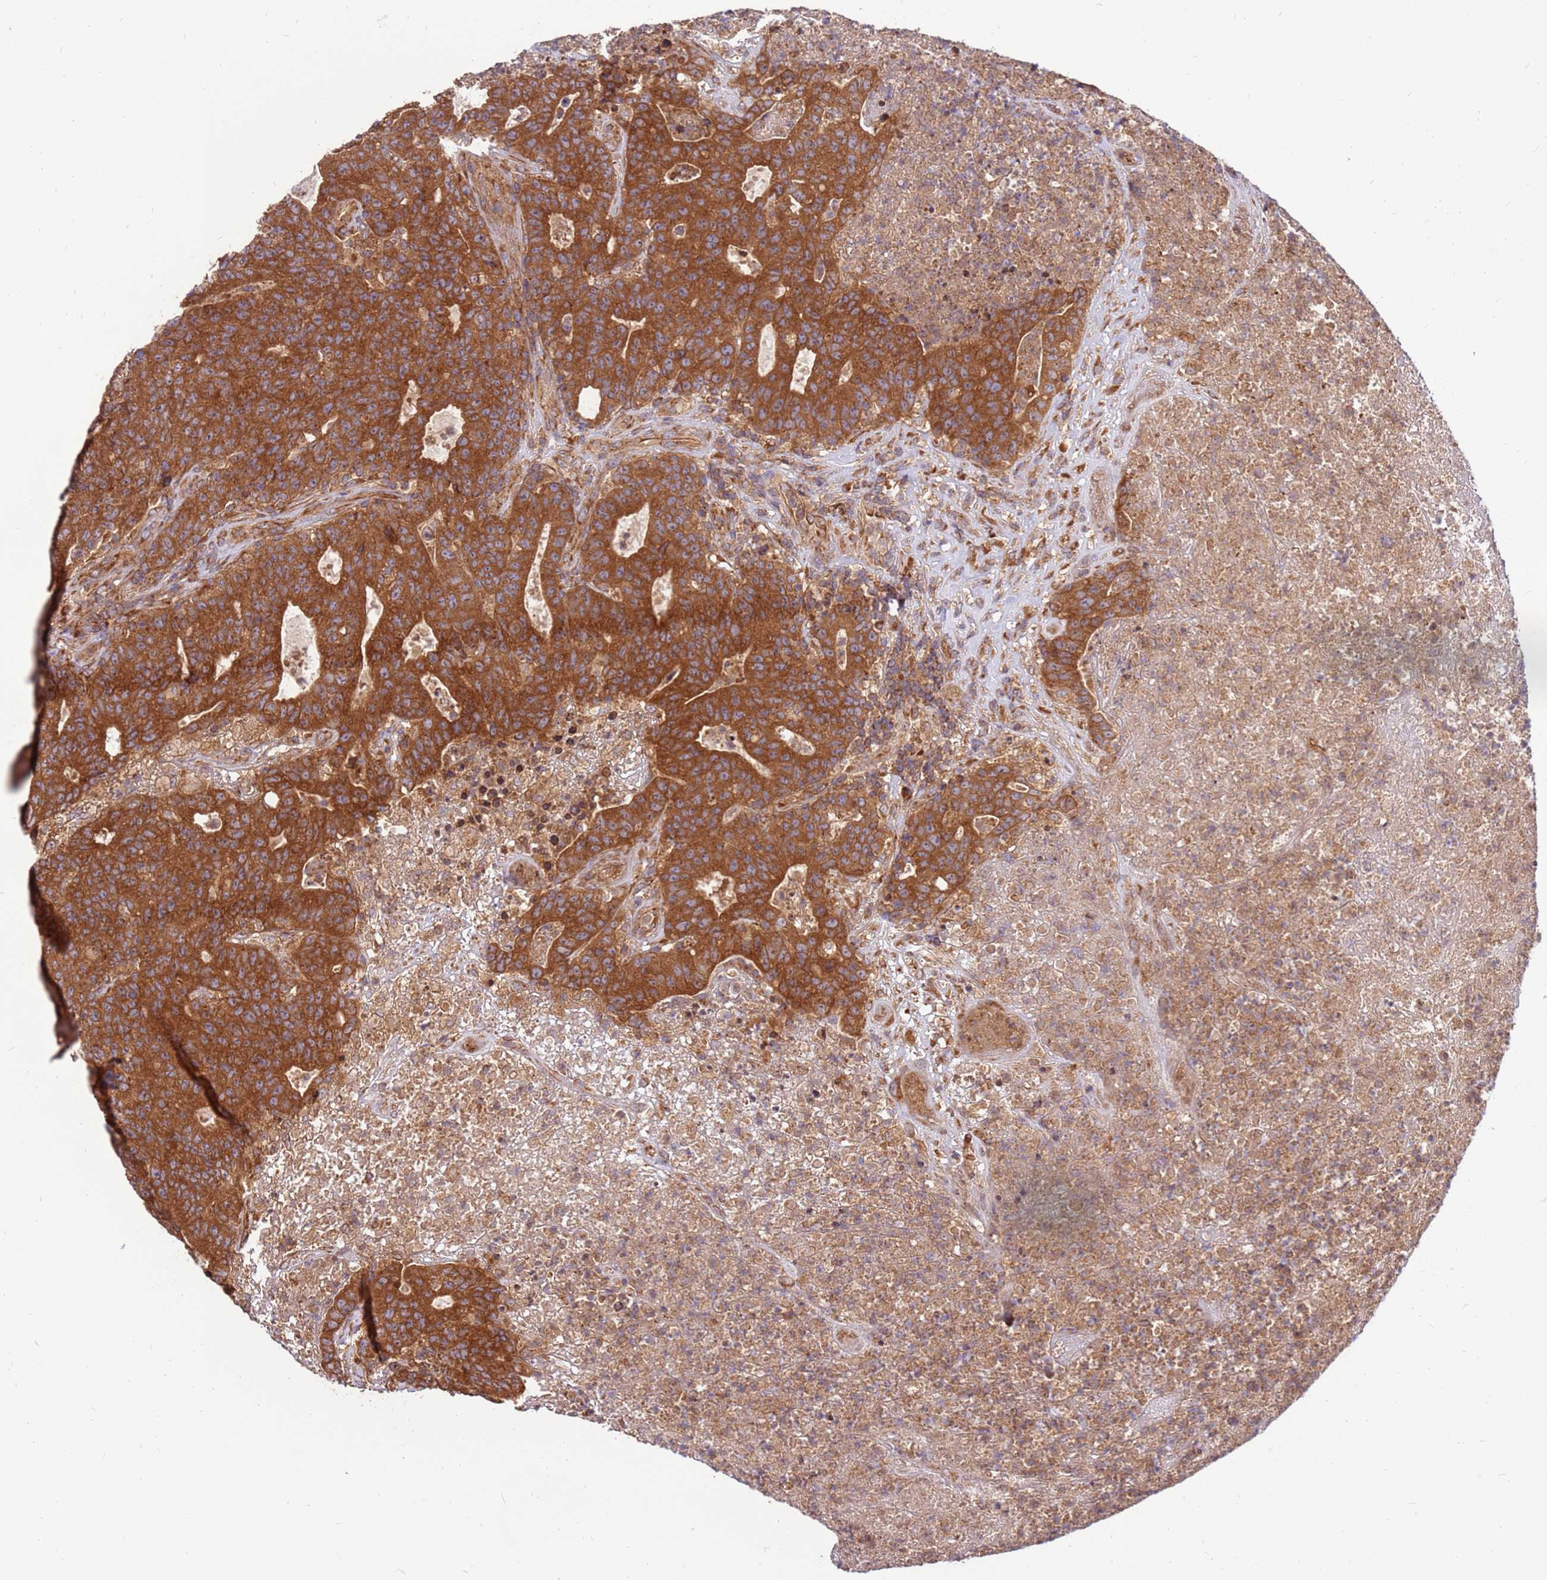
{"staining": {"intensity": "strong", "quantity": ">75%", "location": "cytoplasmic/membranous"}, "tissue": "colorectal cancer", "cell_type": "Tumor cells", "image_type": "cancer", "snomed": [{"axis": "morphology", "description": "Adenocarcinoma, NOS"}, {"axis": "topography", "description": "Colon"}], "caption": "Colorectal cancer stained with DAB IHC exhibits high levels of strong cytoplasmic/membranous positivity in approximately >75% of tumor cells. The staining is performed using DAB (3,3'-diaminobenzidine) brown chromogen to label protein expression. The nuclei are counter-stained blue using hematoxylin.", "gene": "SLC44A5", "patient": {"sex": "female", "age": 75}}